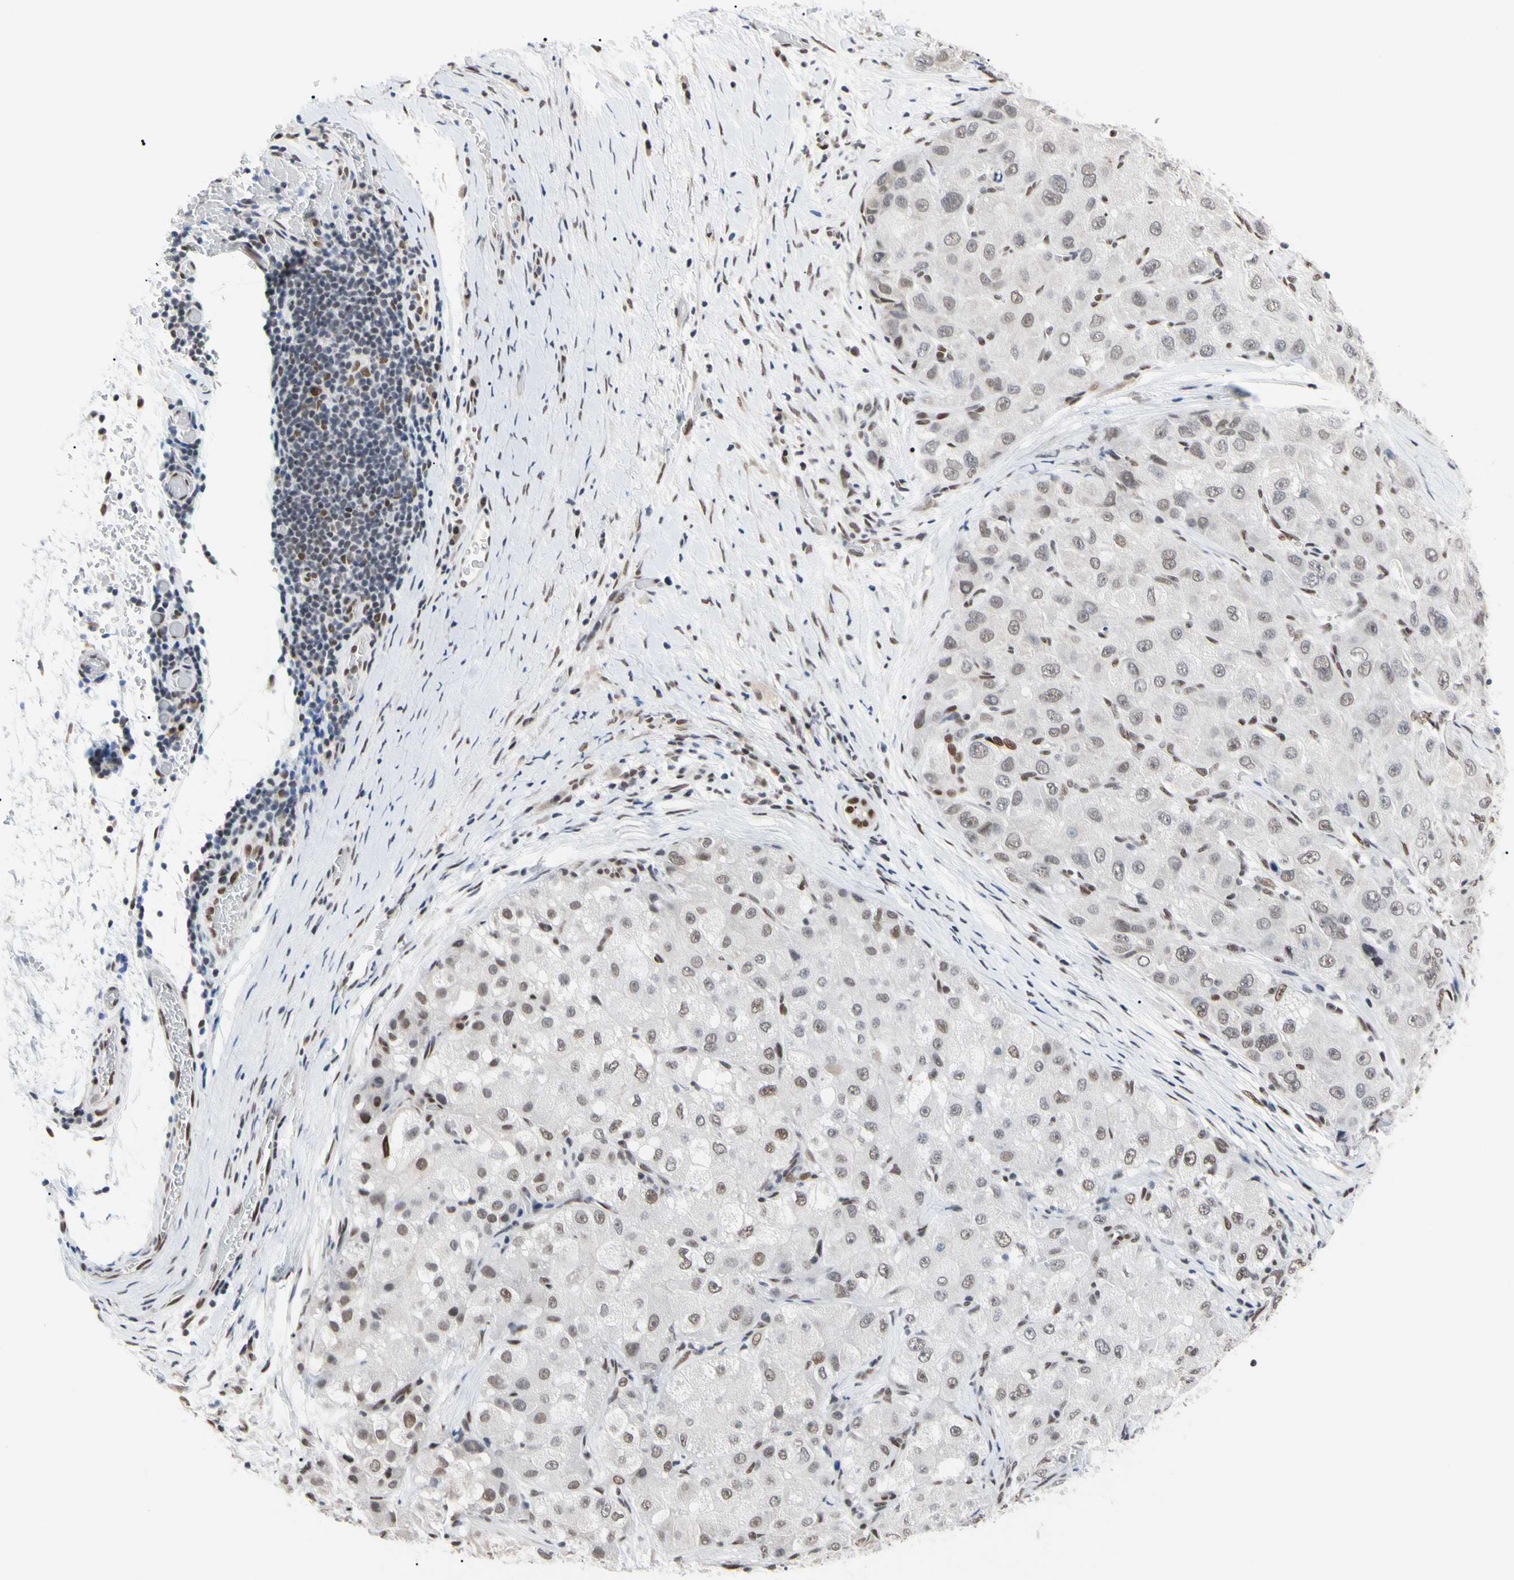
{"staining": {"intensity": "weak", "quantity": ">75%", "location": "nuclear"}, "tissue": "liver cancer", "cell_type": "Tumor cells", "image_type": "cancer", "snomed": [{"axis": "morphology", "description": "Carcinoma, Hepatocellular, NOS"}, {"axis": "topography", "description": "Liver"}], "caption": "An immunohistochemistry histopathology image of neoplastic tissue is shown. Protein staining in brown labels weak nuclear positivity in liver cancer within tumor cells.", "gene": "FAM98B", "patient": {"sex": "male", "age": 80}}